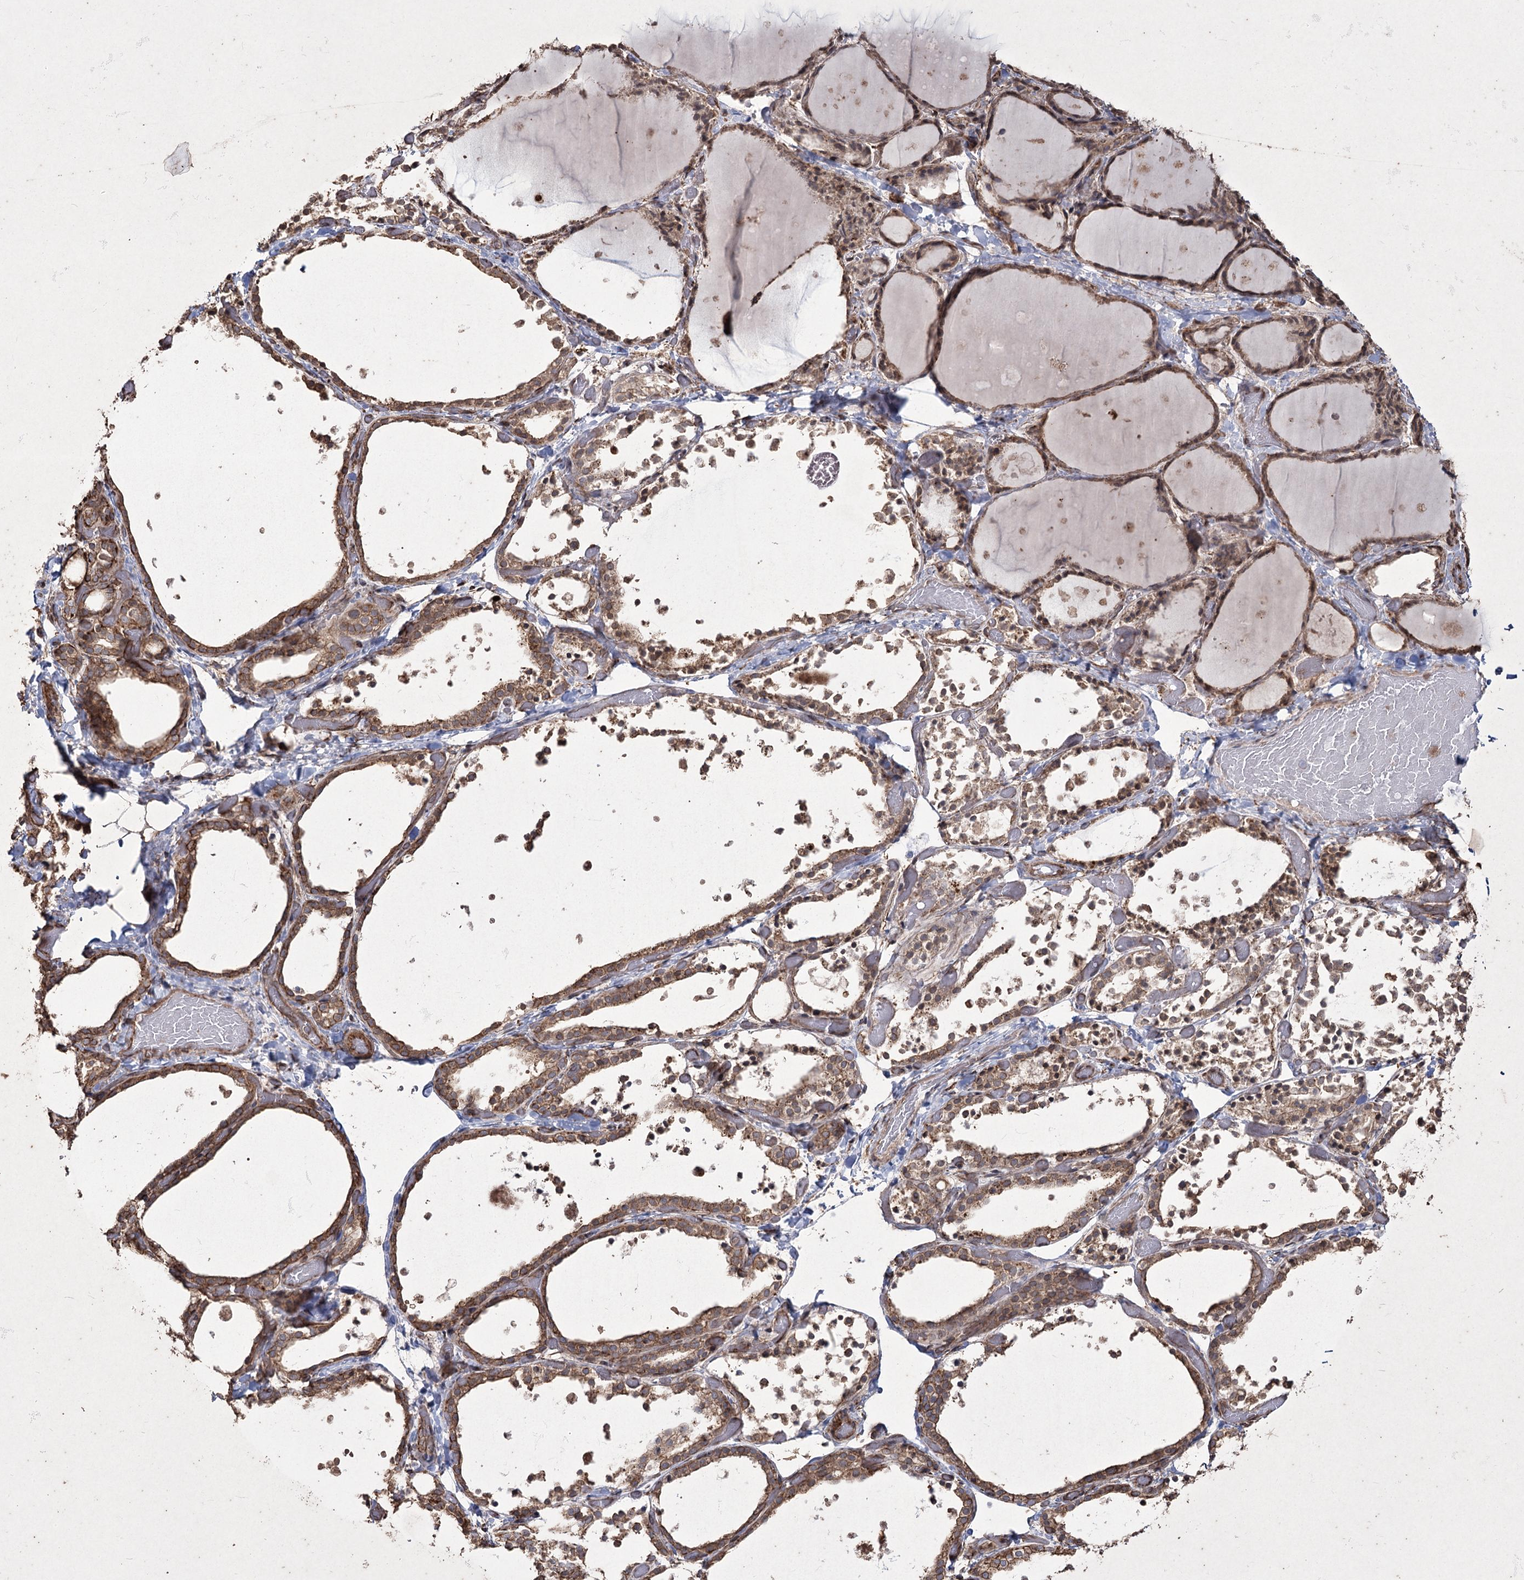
{"staining": {"intensity": "moderate", "quantity": ">75%", "location": "cytoplasmic/membranous,nuclear"}, "tissue": "thyroid gland", "cell_type": "Glandular cells", "image_type": "normal", "snomed": [{"axis": "morphology", "description": "Normal tissue, NOS"}, {"axis": "topography", "description": "Thyroid gland"}], "caption": "The histopathology image displays staining of normal thyroid gland, revealing moderate cytoplasmic/membranous,nuclear protein expression (brown color) within glandular cells. The staining was performed using DAB (3,3'-diaminobenzidine), with brown indicating positive protein expression. Nuclei are stained blue with hematoxylin.", "gene": "PRC1", "patient": {"sex": "female", "age": 44}}